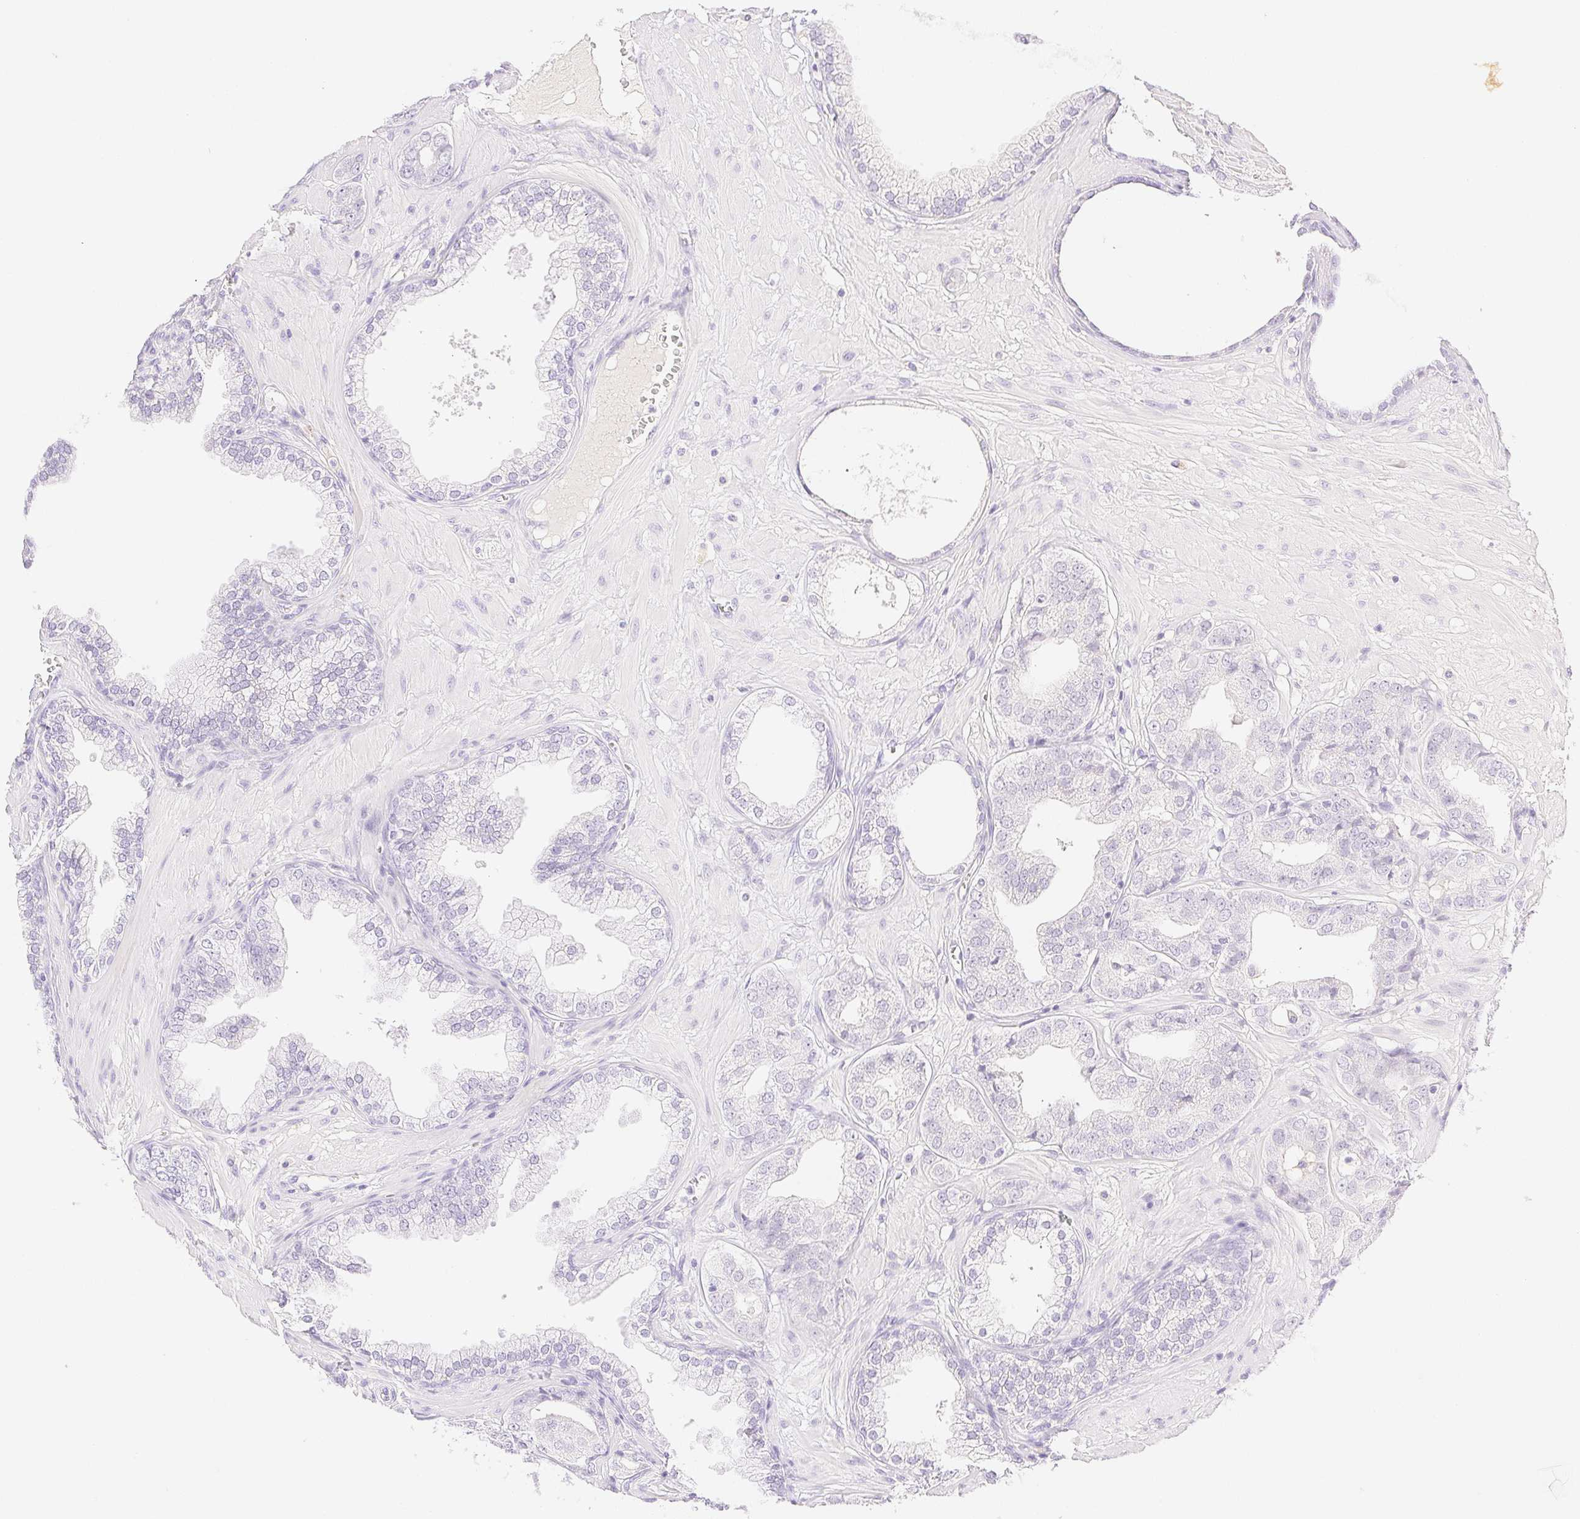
{"staining": {"intensity": "negative", "quantity": "none", "location": "none"}, "tissue": "prostate cancer", "cell_type": "Tumor cells", "image_type": "cancer", "snomed": [{"axis": "morphology", "description": "Adenocarcinoma, Low grade"}, {"axis": "topography", "description": "Prostate"}], "caption": "Prostate cancer (low-grade adenocarcinoma) was stained to show a protein in brown. There is no significant positivity in tumor cells.", "gene": "SPACA4", "patient": {"sex": "male", "age": 60}}